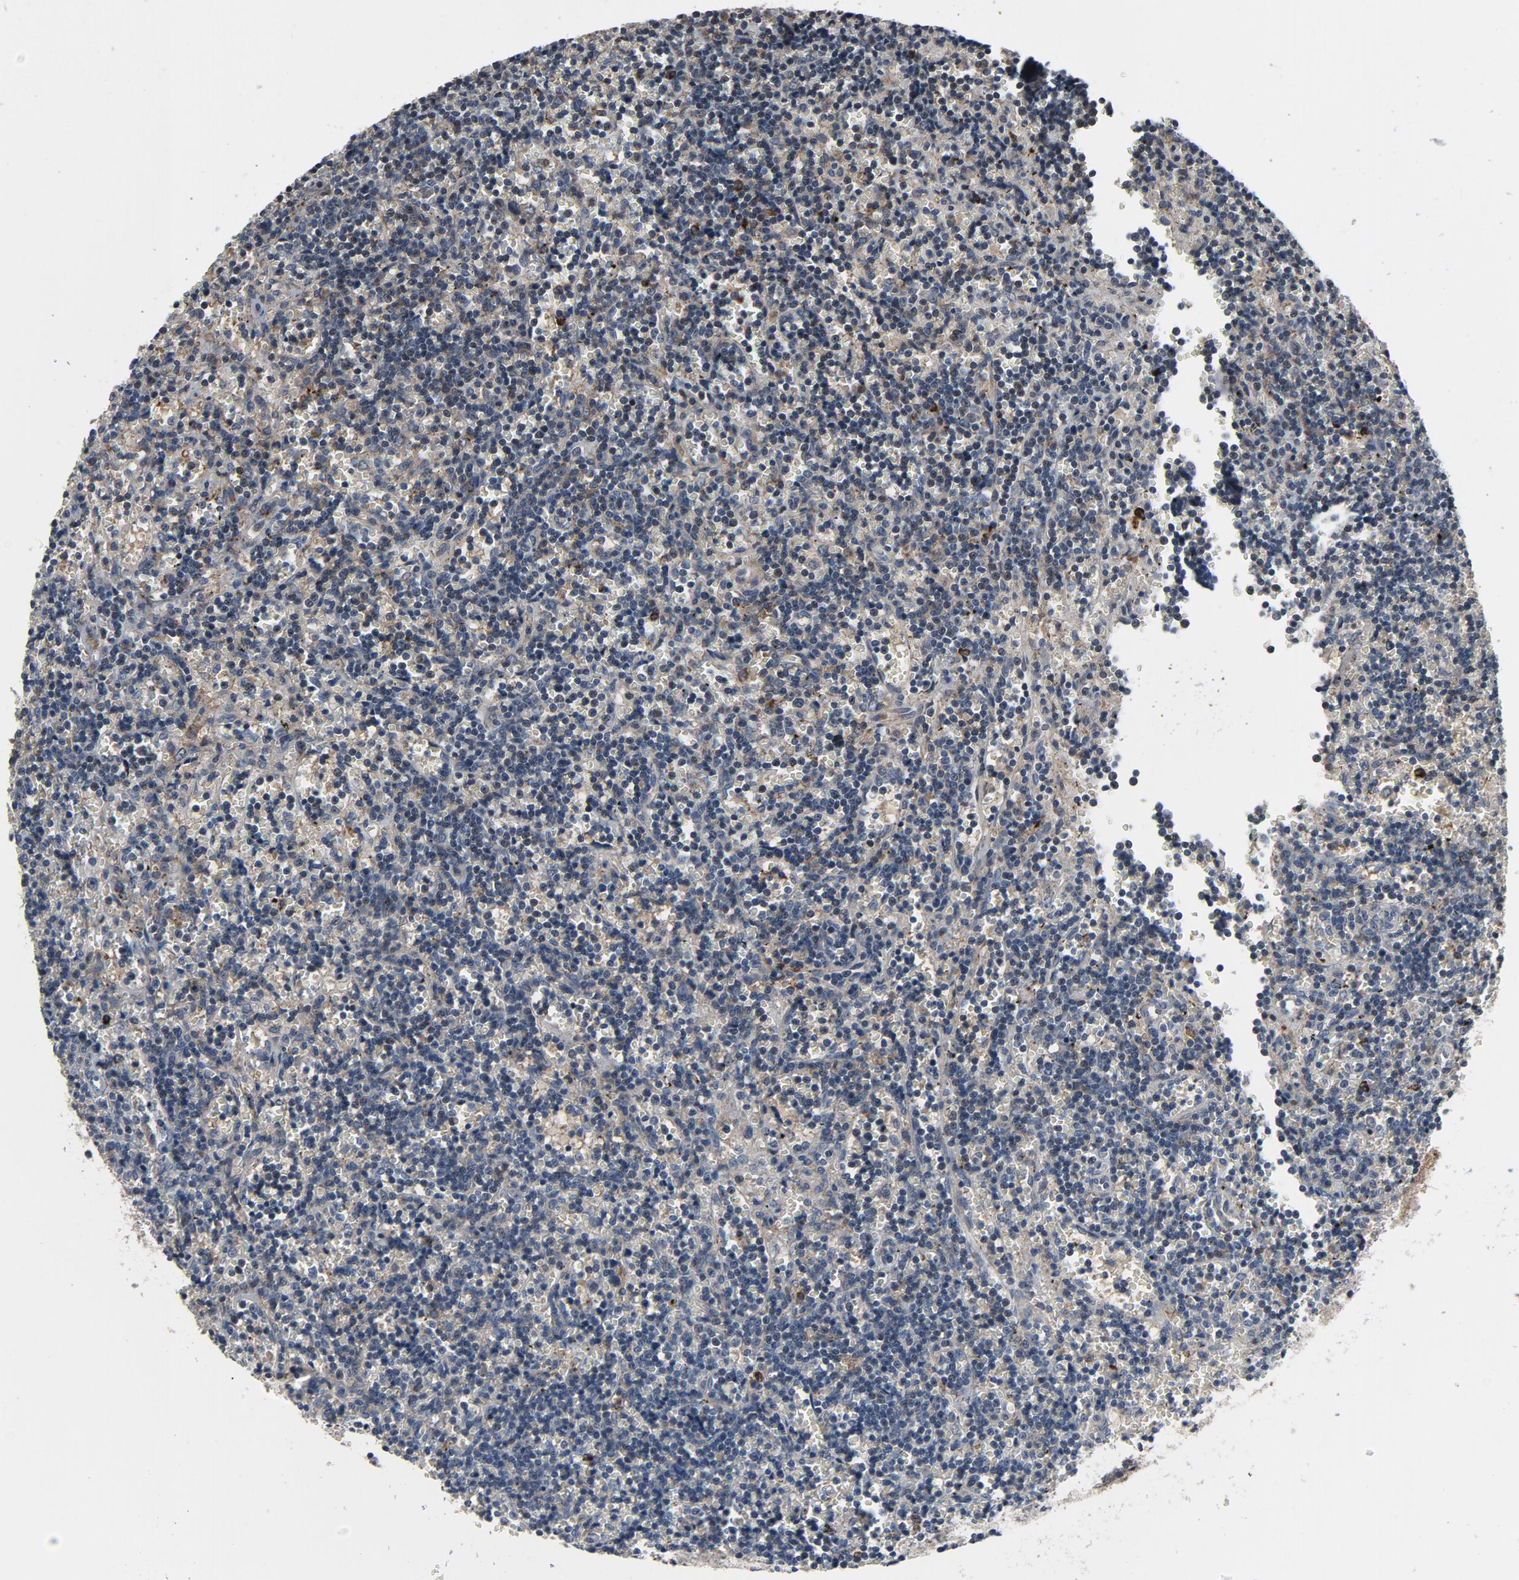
{"staining": {"intensity": "moderate", "quantity": "<25%", "location": "cytoplasmic/membranous"}, "tissue": "lymphoma", "cell_type": "Tumor cells", "image_type": "cancer", "snomed": [{"axis": "morphology", "description": "Malignant lymphoma, non-Hodgkin's type, Low grade"}, {"axis": "topography", "description": "Spleen"}], "caption": "The histopathology image shows a brown stain indicating the presence of a protein in the cytoplasmic/membranous of tumor cells in malignant lymphoma, non-Hodgkin's type (low-grade). Using DAB (3,3'-diaminobenzidine) (brown) and hematoxylin (blue) stains, captured at high magnification using brightfield microscopy.", "gene": "PDZD4", "patient": {"sex": "male", "age": 60}}